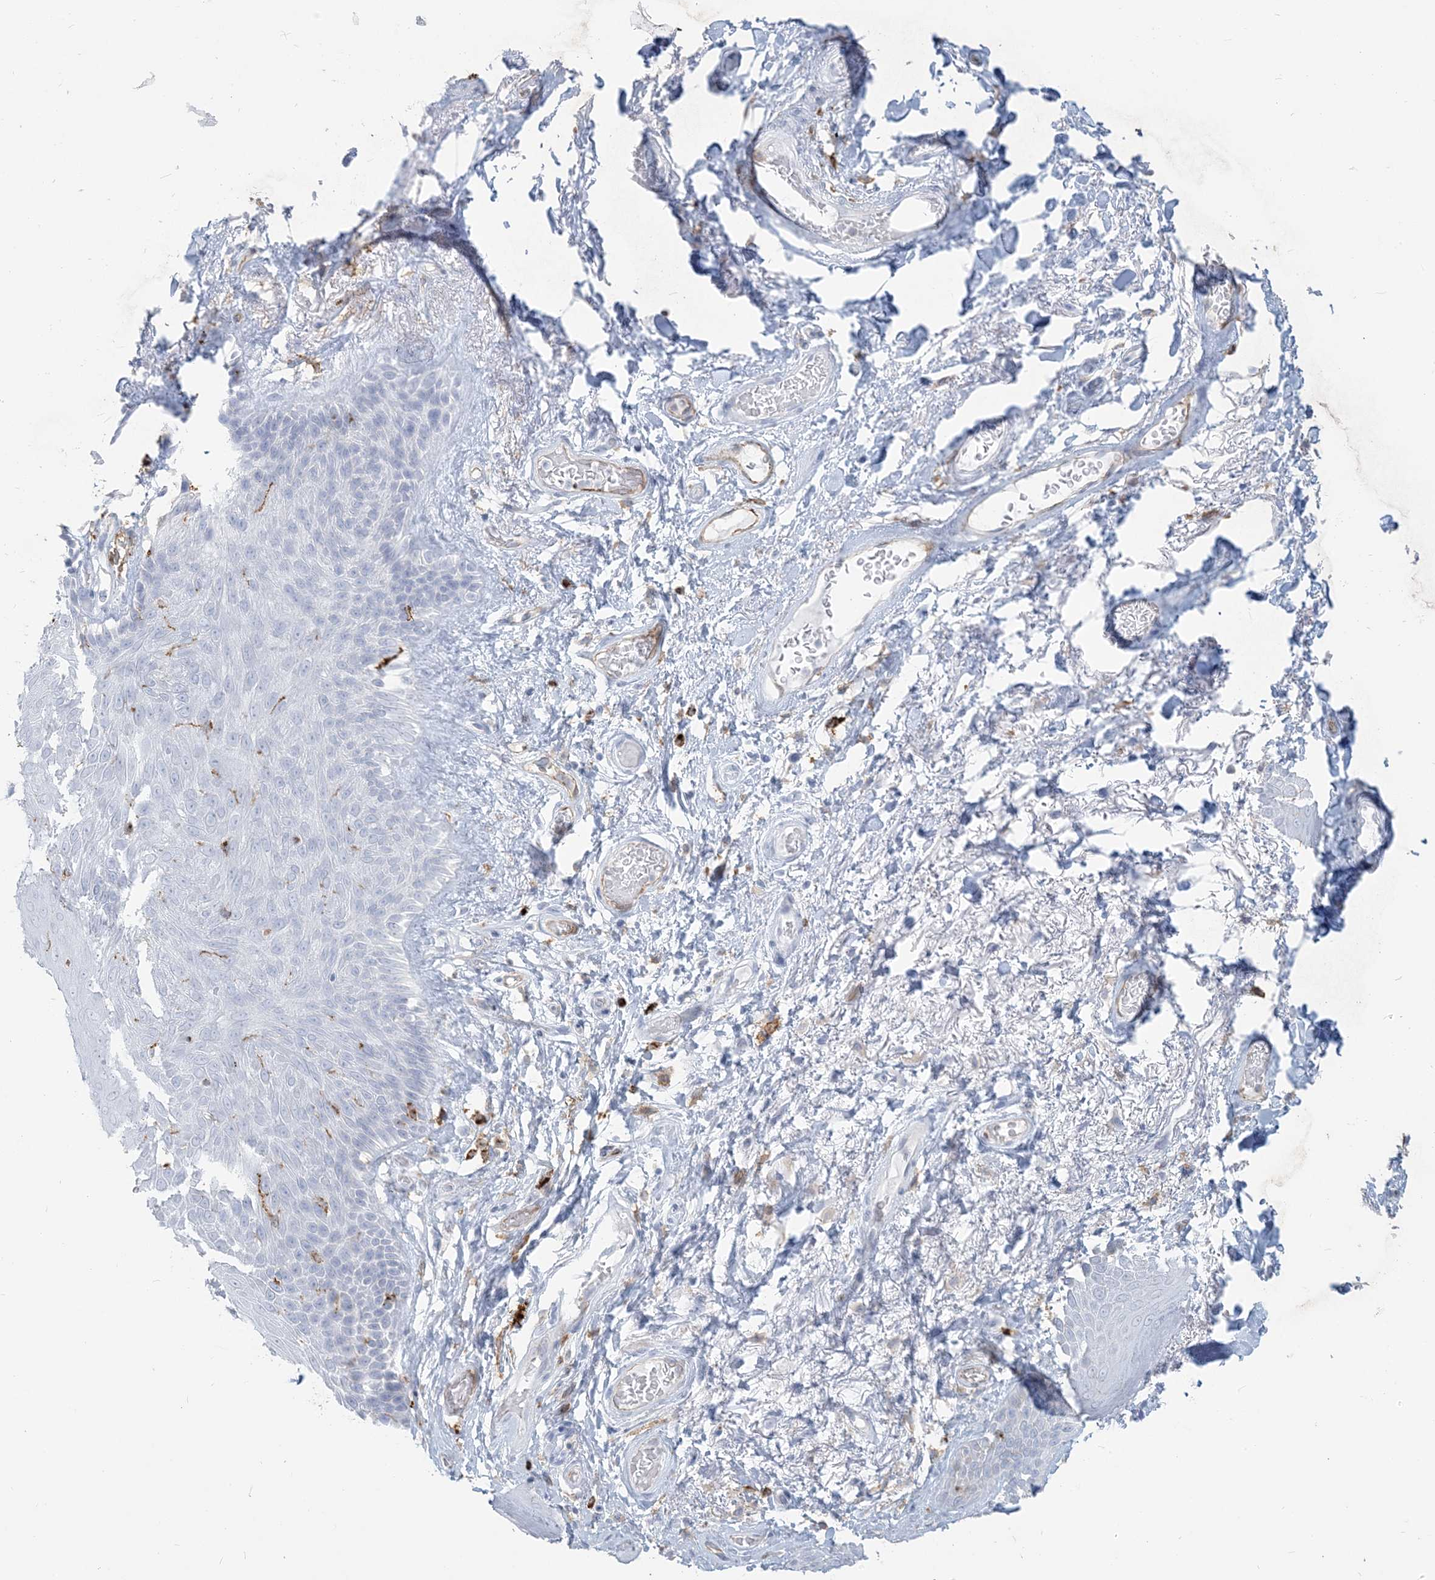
{"staining": {"intensity": "negative", "quantity": "none", "location": "none"}, "tissue": "skin", "cell_type": "Epidermal cells", "image_type": "normal", "snomed": [{"axis": "morphology", "description": "Normal tissue, NOS"}, {"axis": "topography", "description": "Anal"}], "caption": "High magnification brightfield microscopy of benign skin stained with DAB (3,3'-diaminobenzidine) (brown) and counterstained with hematoxylin (blue): epidermal cells show no significant expression.", "gene": "HLA", "patient": {"sex": "male", "age": 74}}